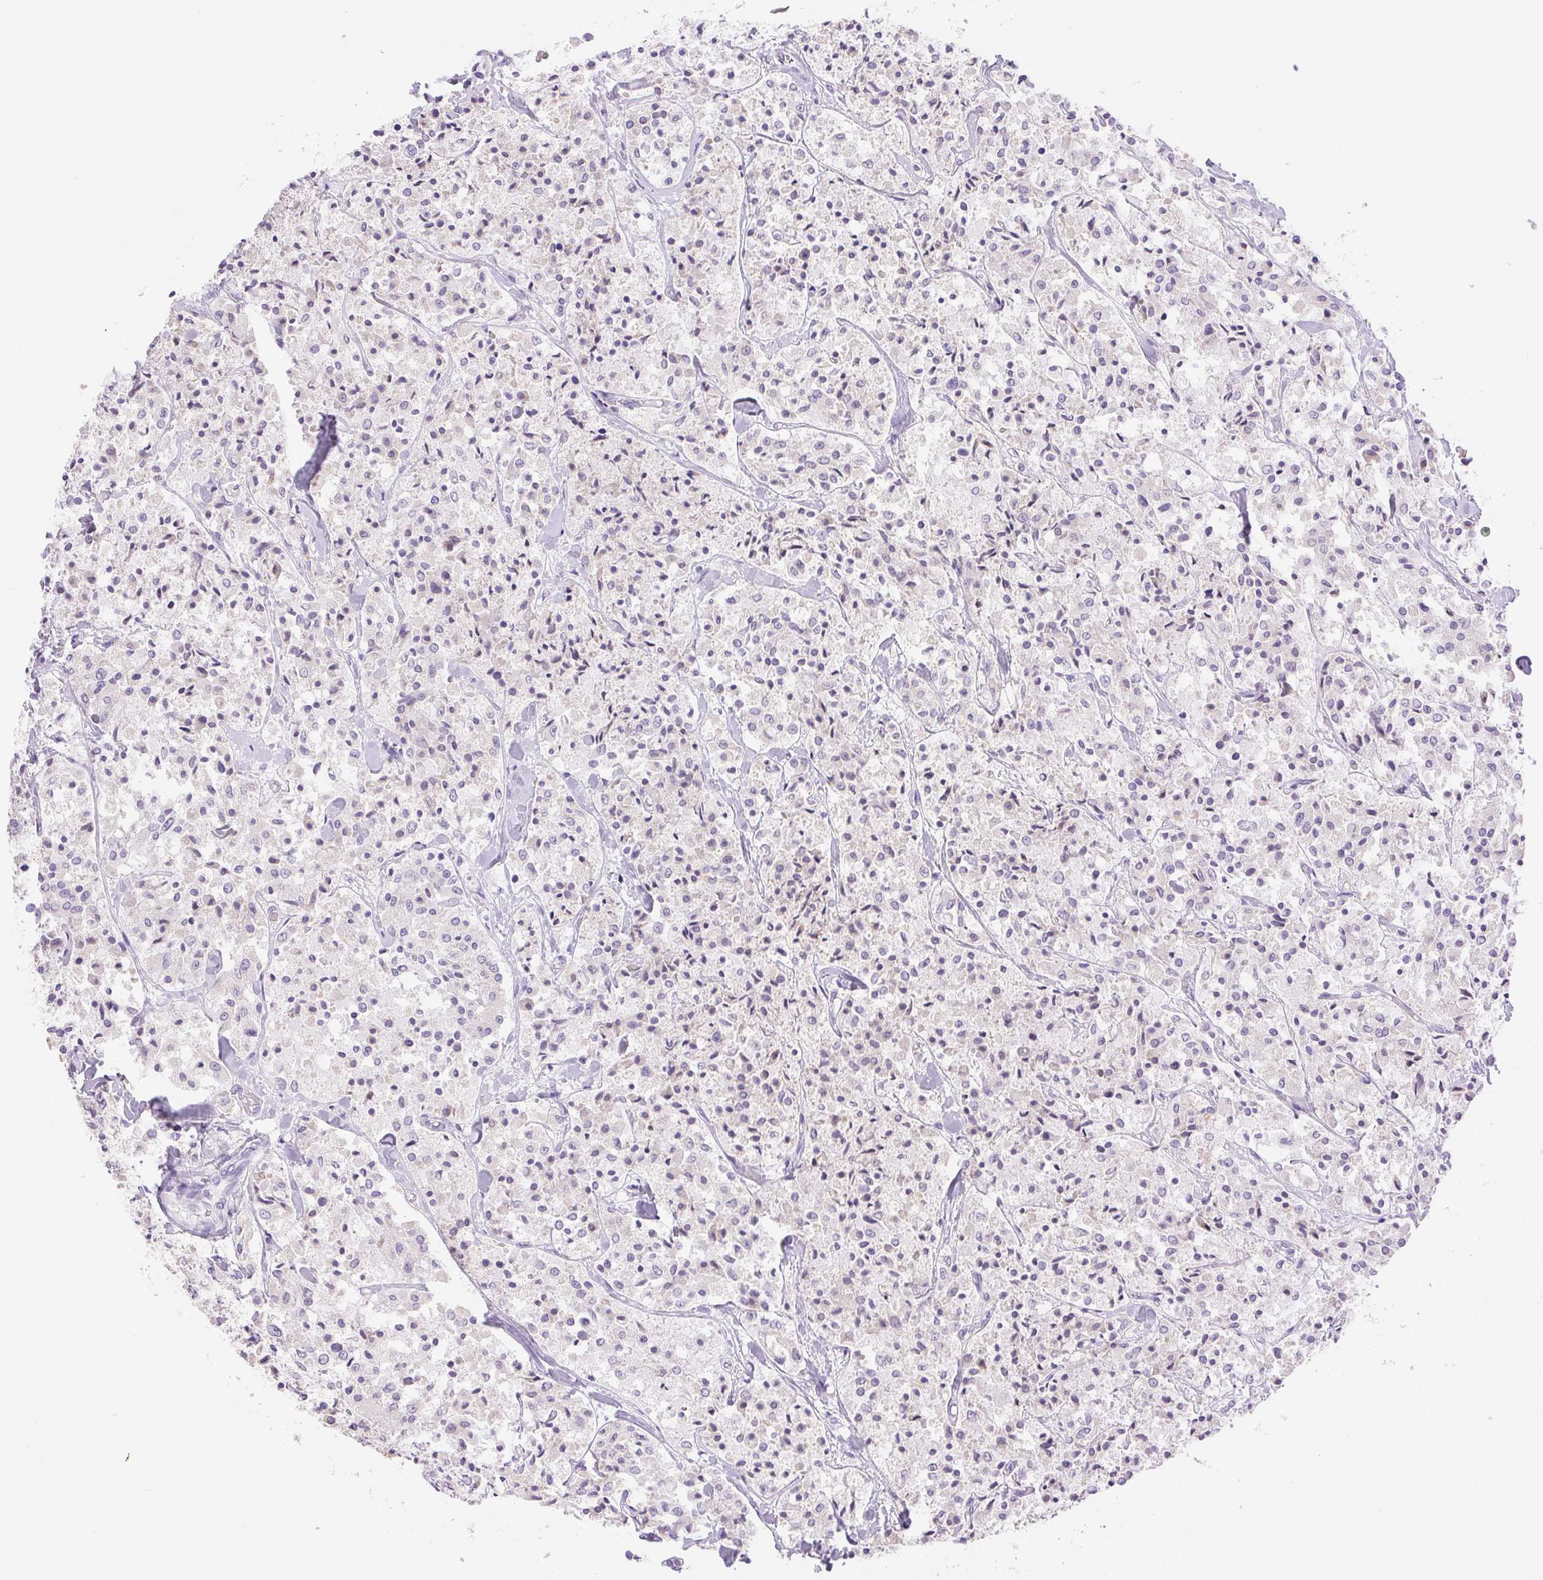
{"staining": {"intensity": "negative", "quantity": "none", "location": "none"}, "tissue": "carcinoid", "cell_type": "Tumor cells", "image_type": "cancer", "snomed": [{"axis": "morphology", "description": "Carcinoid, malignant, NOS"}, {"axis": "topography", "description": "Lung"}], "caption": "IHC photomicrograph of neoplastic tissue: human carcinoid stained with DAB (3,3'-diaminobenzidine) shows no significant protein staining in tumor cells.", "gene": "ARHGAP11B", "patient": {"sex": "male", "age": 71}}